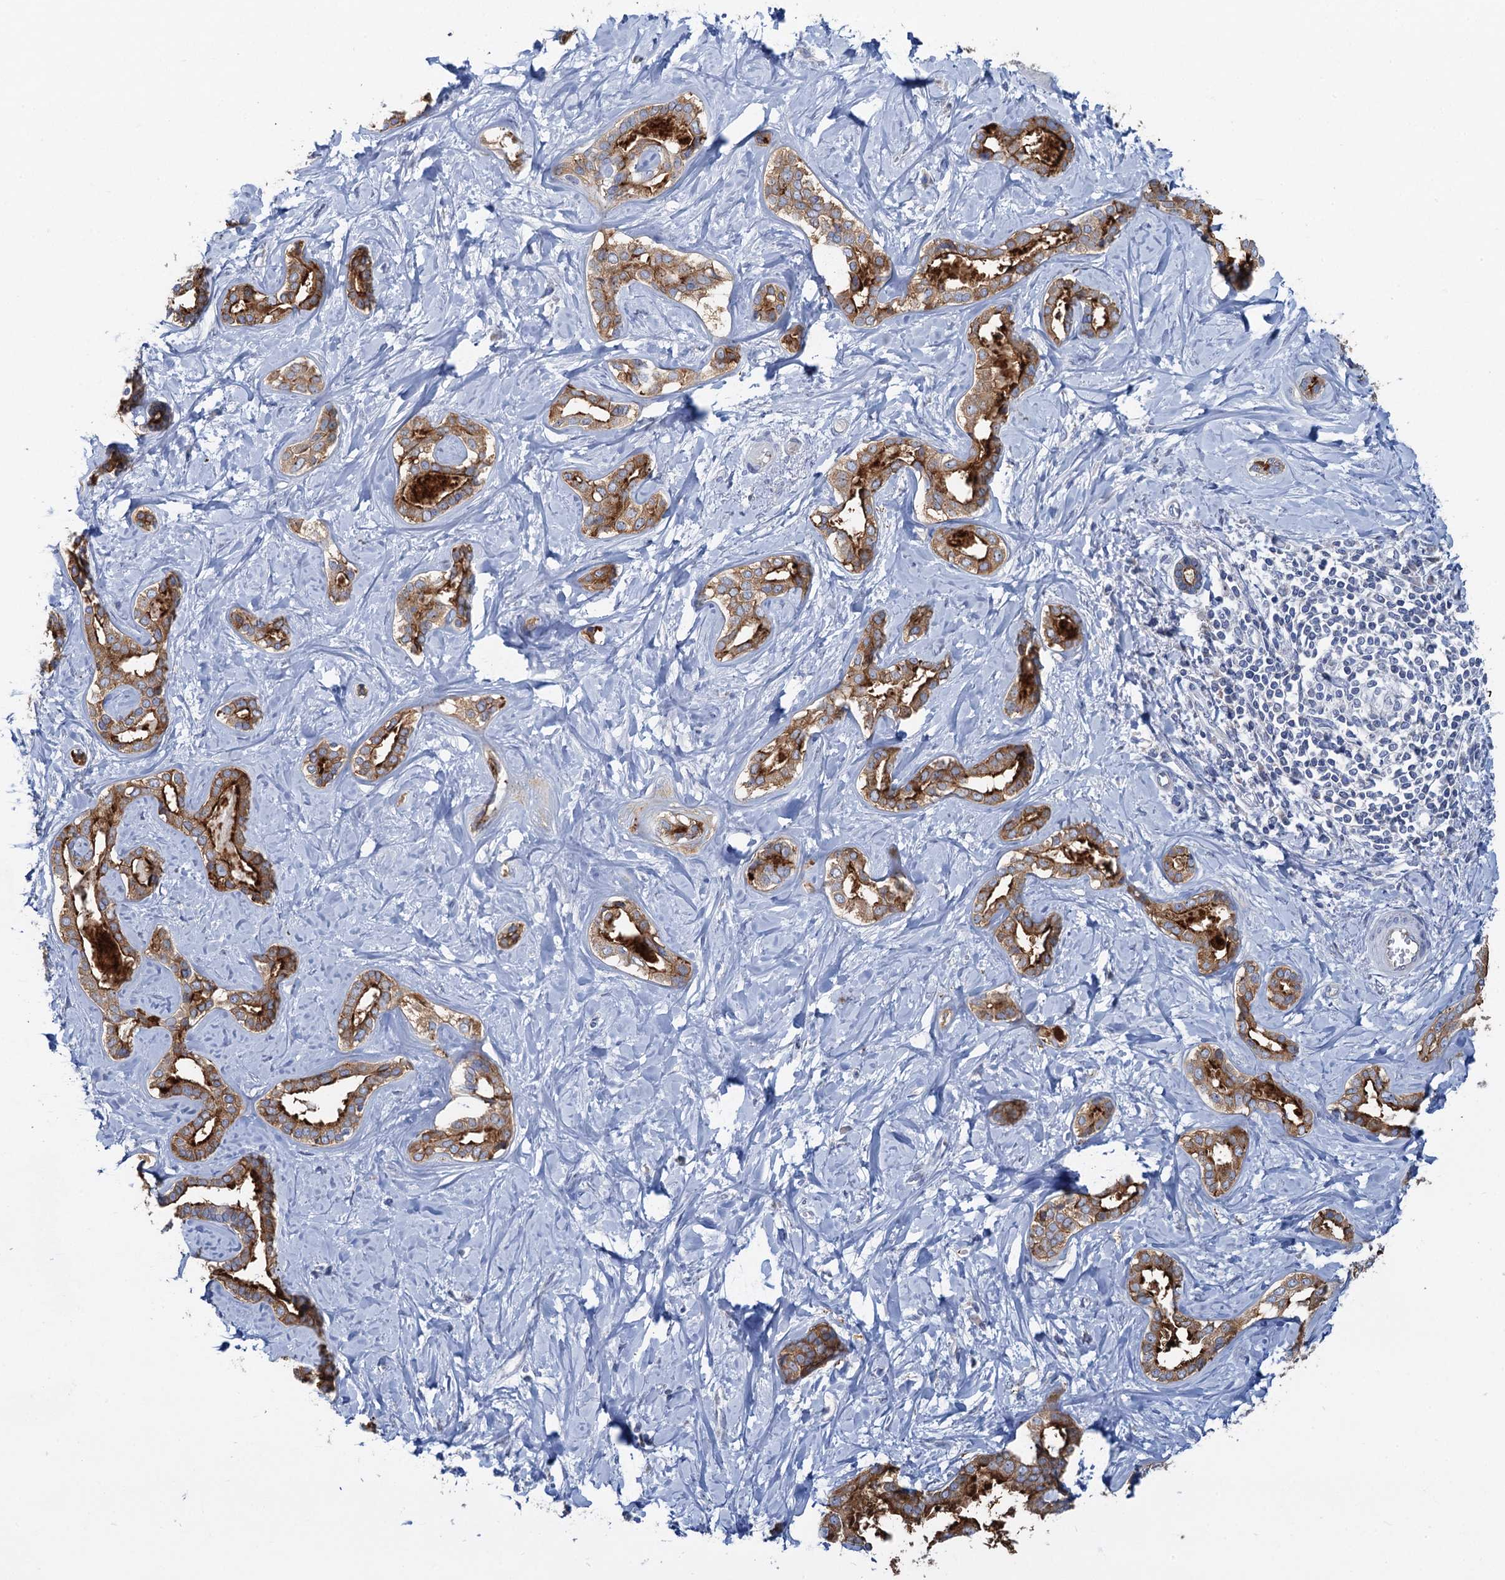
{"staining": {"intensity": "strong", "quantity": ">75%", "location": "cytoplasmic/membranous"}, "tissue": "liver cancer", "cell_type": "Tumor cells", "image_type": "cancer", "snomed": [{"axis": "morphology", "description": "Cholangiocarcinoma"}, {"axis": "topography", "description": "Liver"}], "caption": "A histopathology image showing strong cytoplasmic/membranous staining in about >75% of tumor cells in cholangiocarcinoma (liver), as visualized by brown immunohistochemical staining.", "gene": "PLLP", "patient": {"sex": "female", "age": 77}}